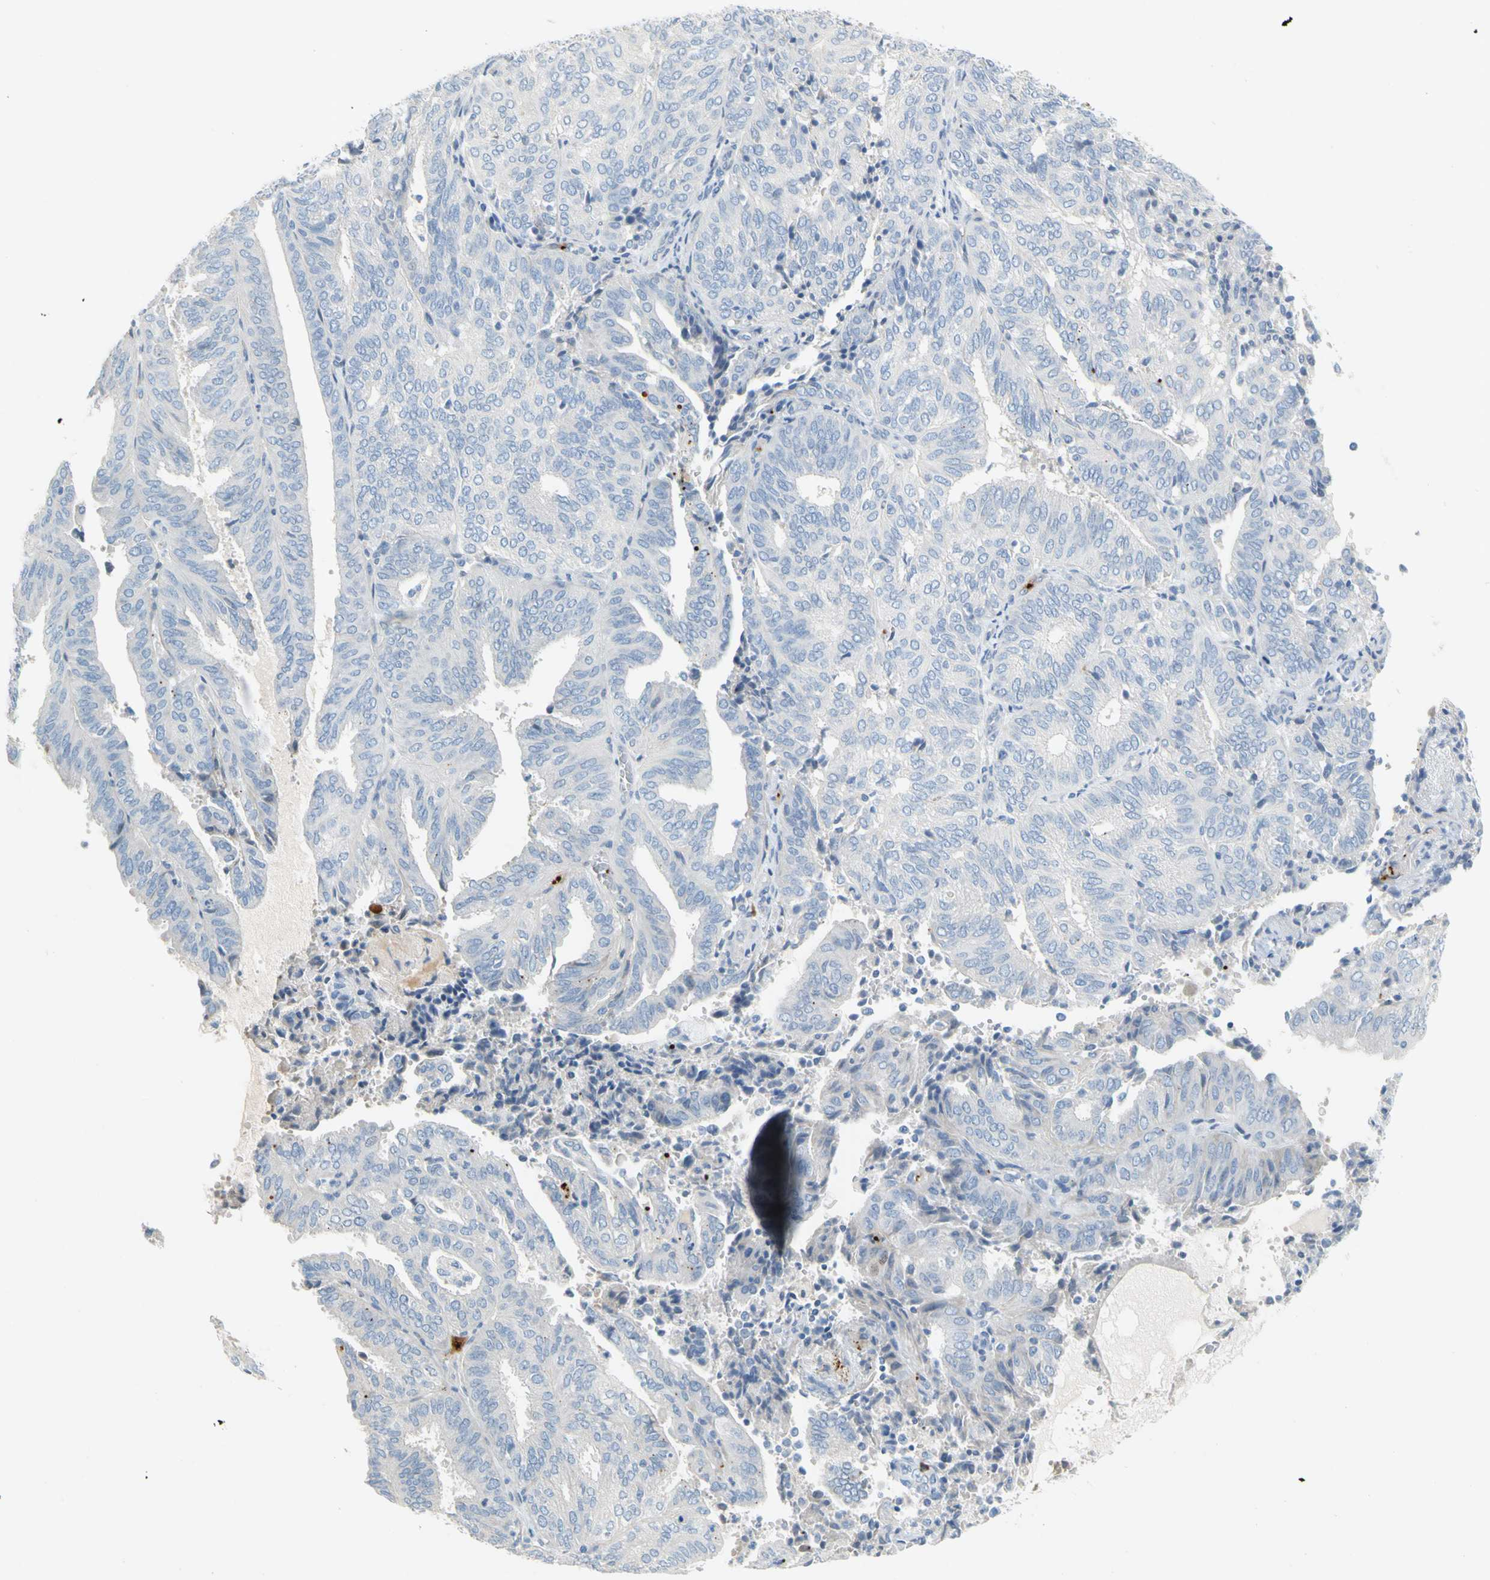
{"staining": {"intensity": "negative", "quantity": "none", "location": "none"}, "tissue": "endometrial cancer", "cell_type": "Tumor cells", "image_type": "cancer", "snomed": [{"axis": "morphology", "description": "Adenocarcinoma, NOS"}, {"axis": "topography", "description": "Uterus"}], "caption": "An immunohistochemistry photomicrograph of endometrial cancer is shown. There is no staining in tumor cells of endometrial cancer. The staining was performed using DAB to visualize the protein expression in brown, while the nuclei were stained in blue with hematoxylin (Magnification: 20x).", "gene": "PPBP", "patient": {"sex": "female", "age": 60}}